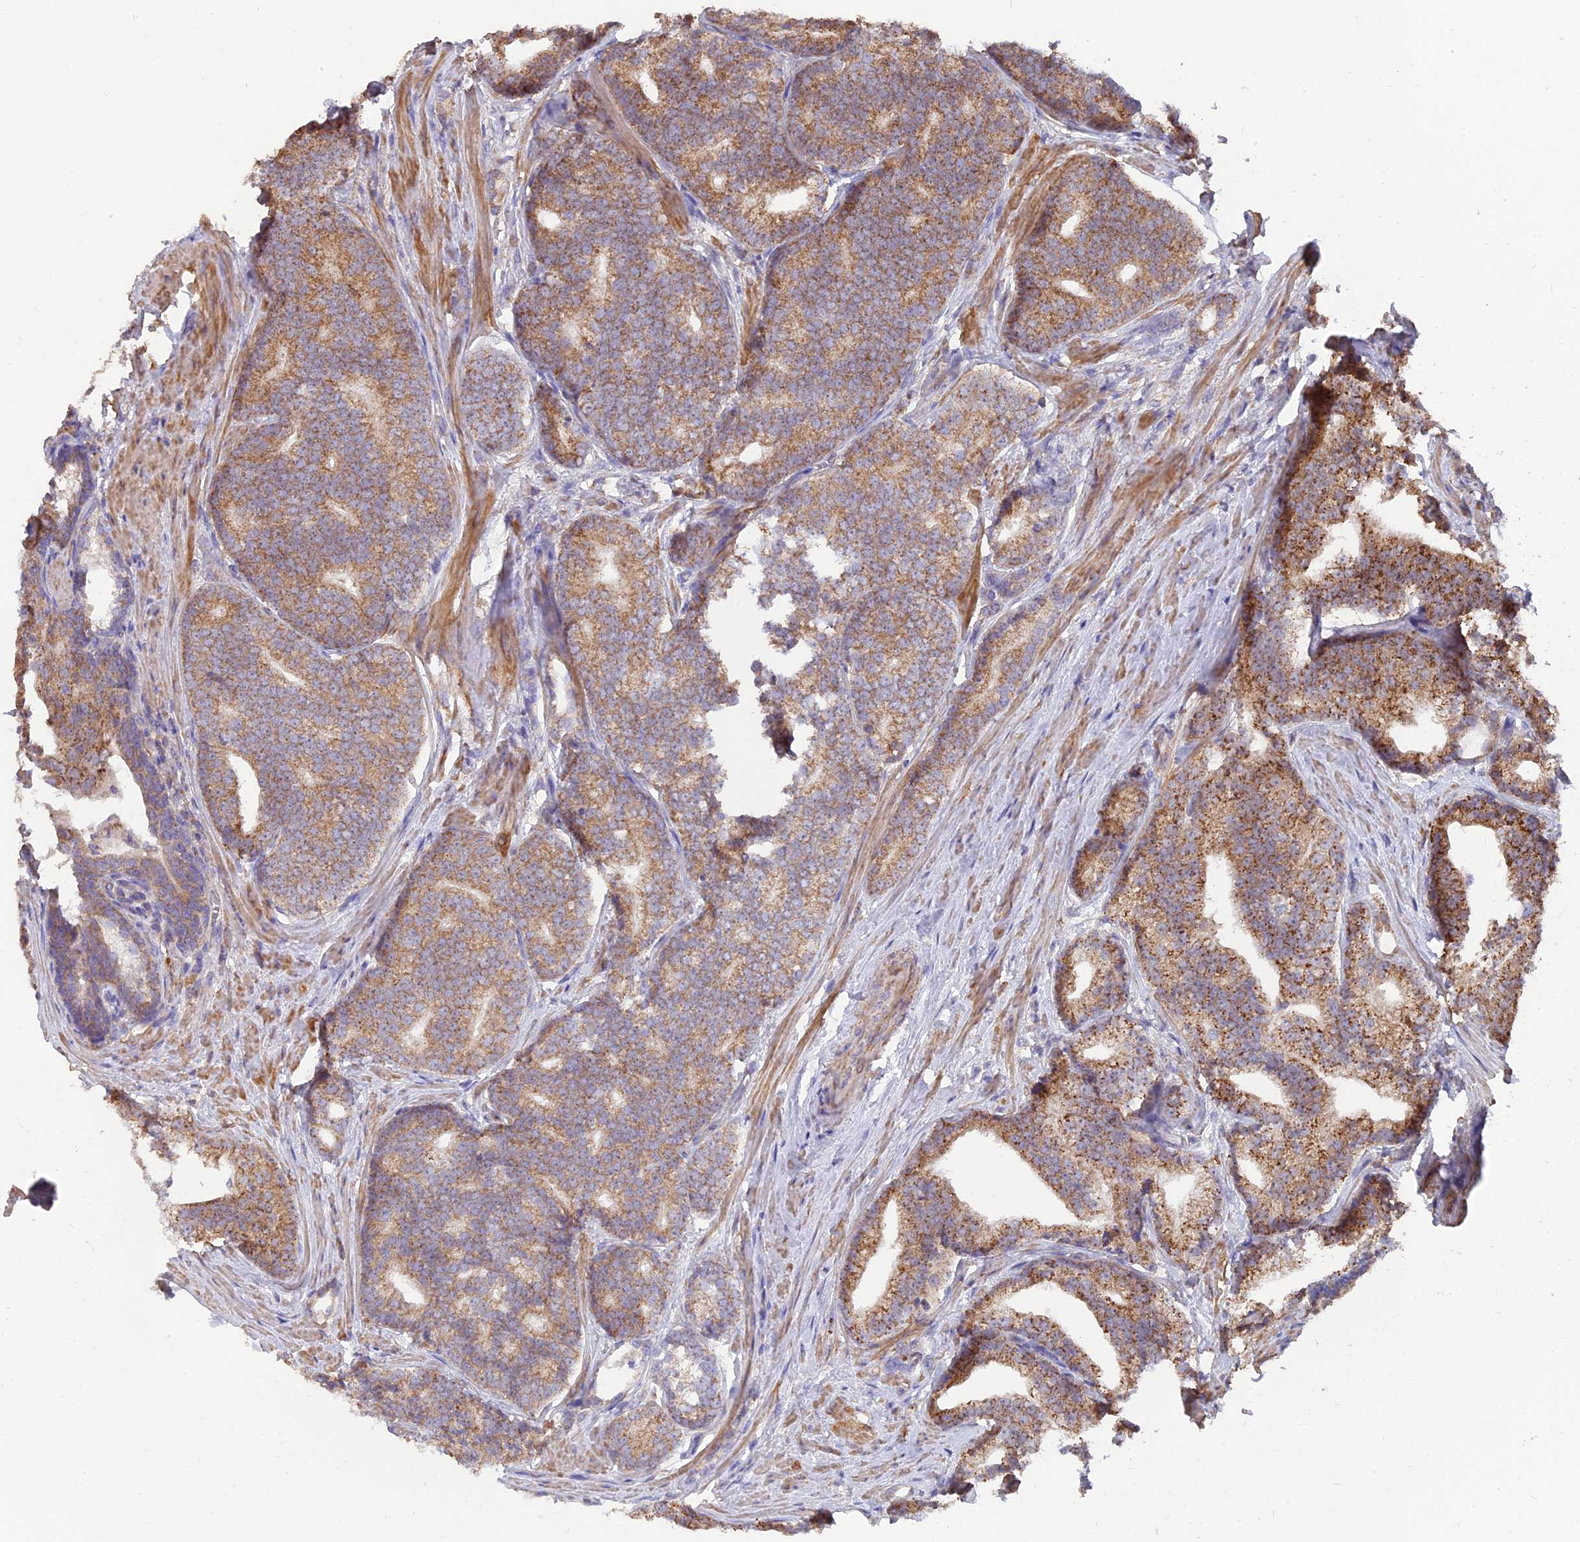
{"staining": {"intensity": "moderate", "quantity": ">75%", "location": "cytoplasmic/membranous"}, "tissue": "prostate cancer", "cell_type": "Tumor cells", "image_type": "cancer", "snomed": [{"axis": "morphology", "description": "Adenocarcinoma, Low grade"}, {"axis": "topography", "description": "Prostate"}], "caption": "IHC micrograph of neoplastic tissue: human prostate cancer stained using immunohistochemistry (IHC) reveals medium levels of moderate protein expression localized specifically in the cytoplasmic/membranous of tumor cells, appearing as a cytoplasmic/membranous brown color.", "gene": "IFT22", "patient": {"sex": "male", "age": 71}}